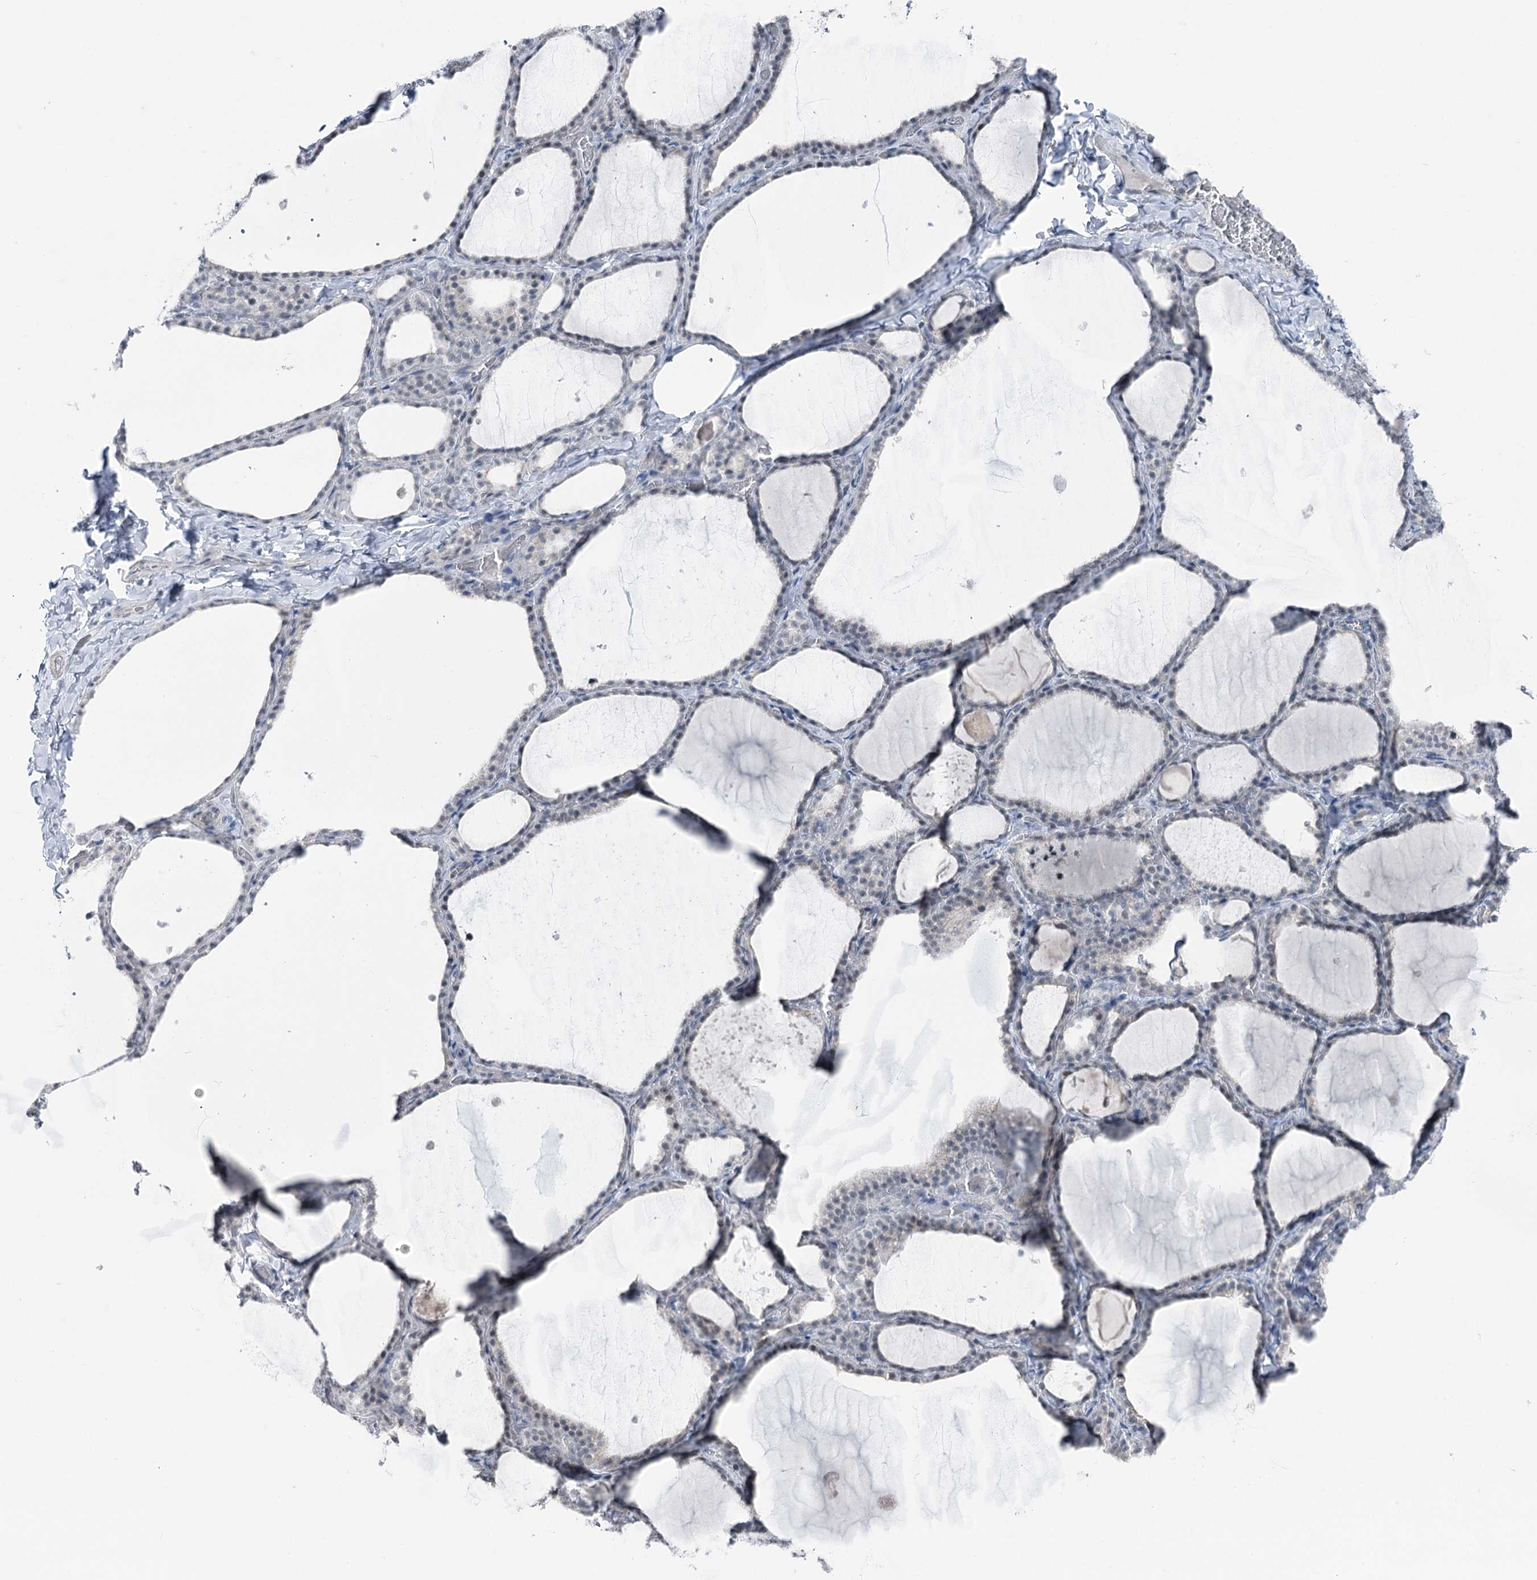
{"staining": {"intensity": "negative", "quantity": "none", "location": "none"}, "tissue": "thyroid gland", "cell_type": "Glandular cells", "image_type": "normal", "snomed": [{"axis": "morphology", "description": "Normal tissue, NOS"}, {"axis": "topography", "description": "Thyroid gland"}], "caption": "Micrograph shows no protein staining in glandular cells of normal thyroid gland. (DAB (3,3'-diaminobenzidine) immunohistochemistry (IHC) with hematoxylin counter stain).", "gene": "STEEP1", "patient": {"sex": "female", "age": 22}}